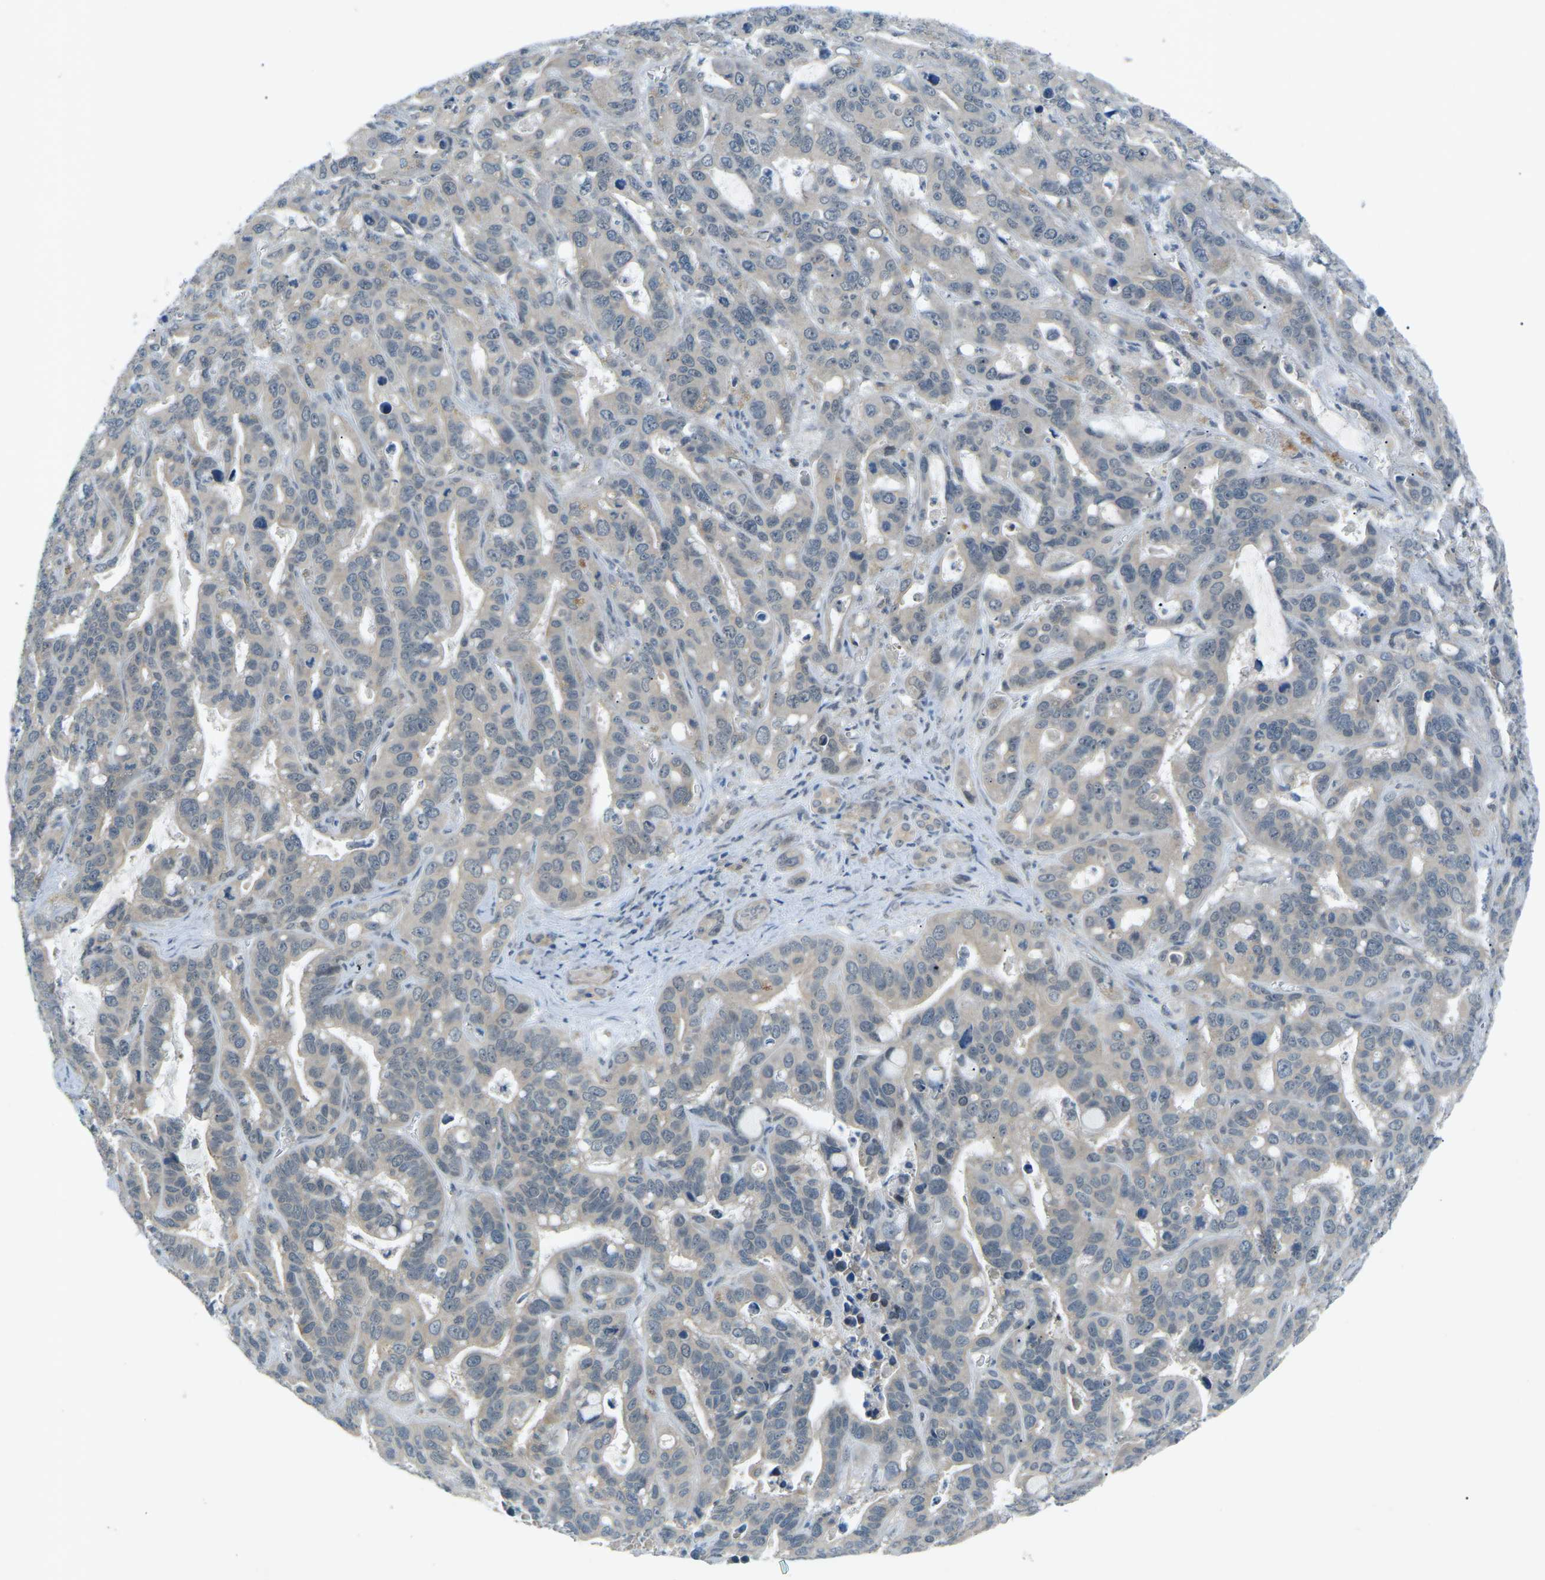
{"staining": {"intensity": "weak", "quantity": "25%-75%", "location": "cytoplasmic/membranous"}, "tissue": "liver cancer", "cell_type": "Tumor cells", "image_type": "cancer", "snomed": [{"axis": "morphology", "description": "Cholangiocarcinoma"}, {"axis": "topography", "description": "Liver"}], "caption": "Immunohistochemistry (IHC) image of liver cancer (cholangiocarcinoma) stained for a protein (brown), which exhibits low levels of weak cytoplasmic/membranous staining in about 25%-75% of tumor cells.", "gene": "RTN3", "patient": {"sex": "female", "age": 65}}